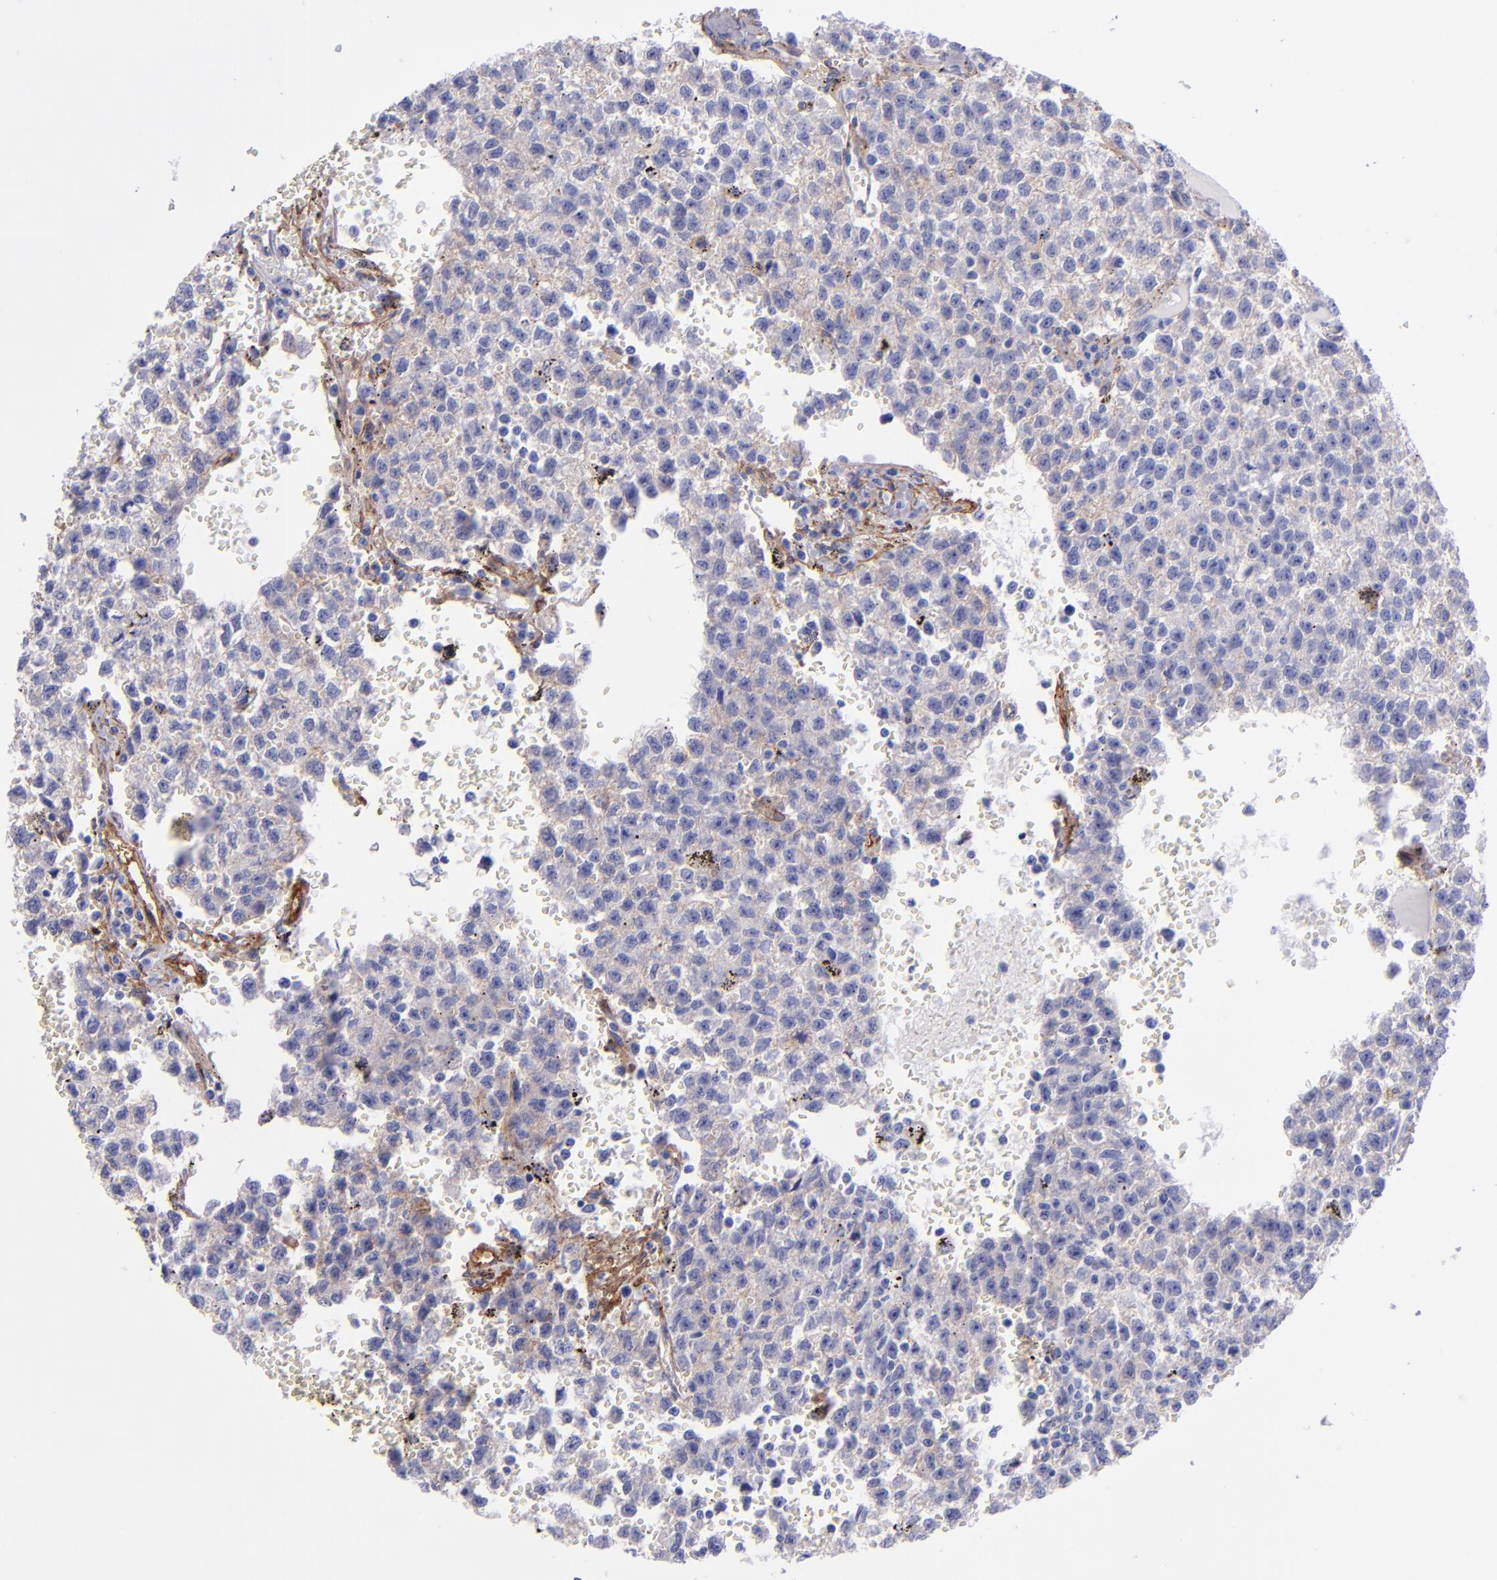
{"staining": {"intensity": "negative", "quantity": "none", "location": "none"}, "tissue": "testis cancer", "cell_type": "Tumor cells", "image_type": "cancer", "snomed": [{"axis": "morphology", "description": "Seminoma, NOS"}, {"axis": "topography", "description": "Testis"}], "caption": "Image shows no significant protein positivity in tumor cells of testis cancer (seminoma).", "gene": "ITGAV", "patient": {"sex": "male", "age": 35}}